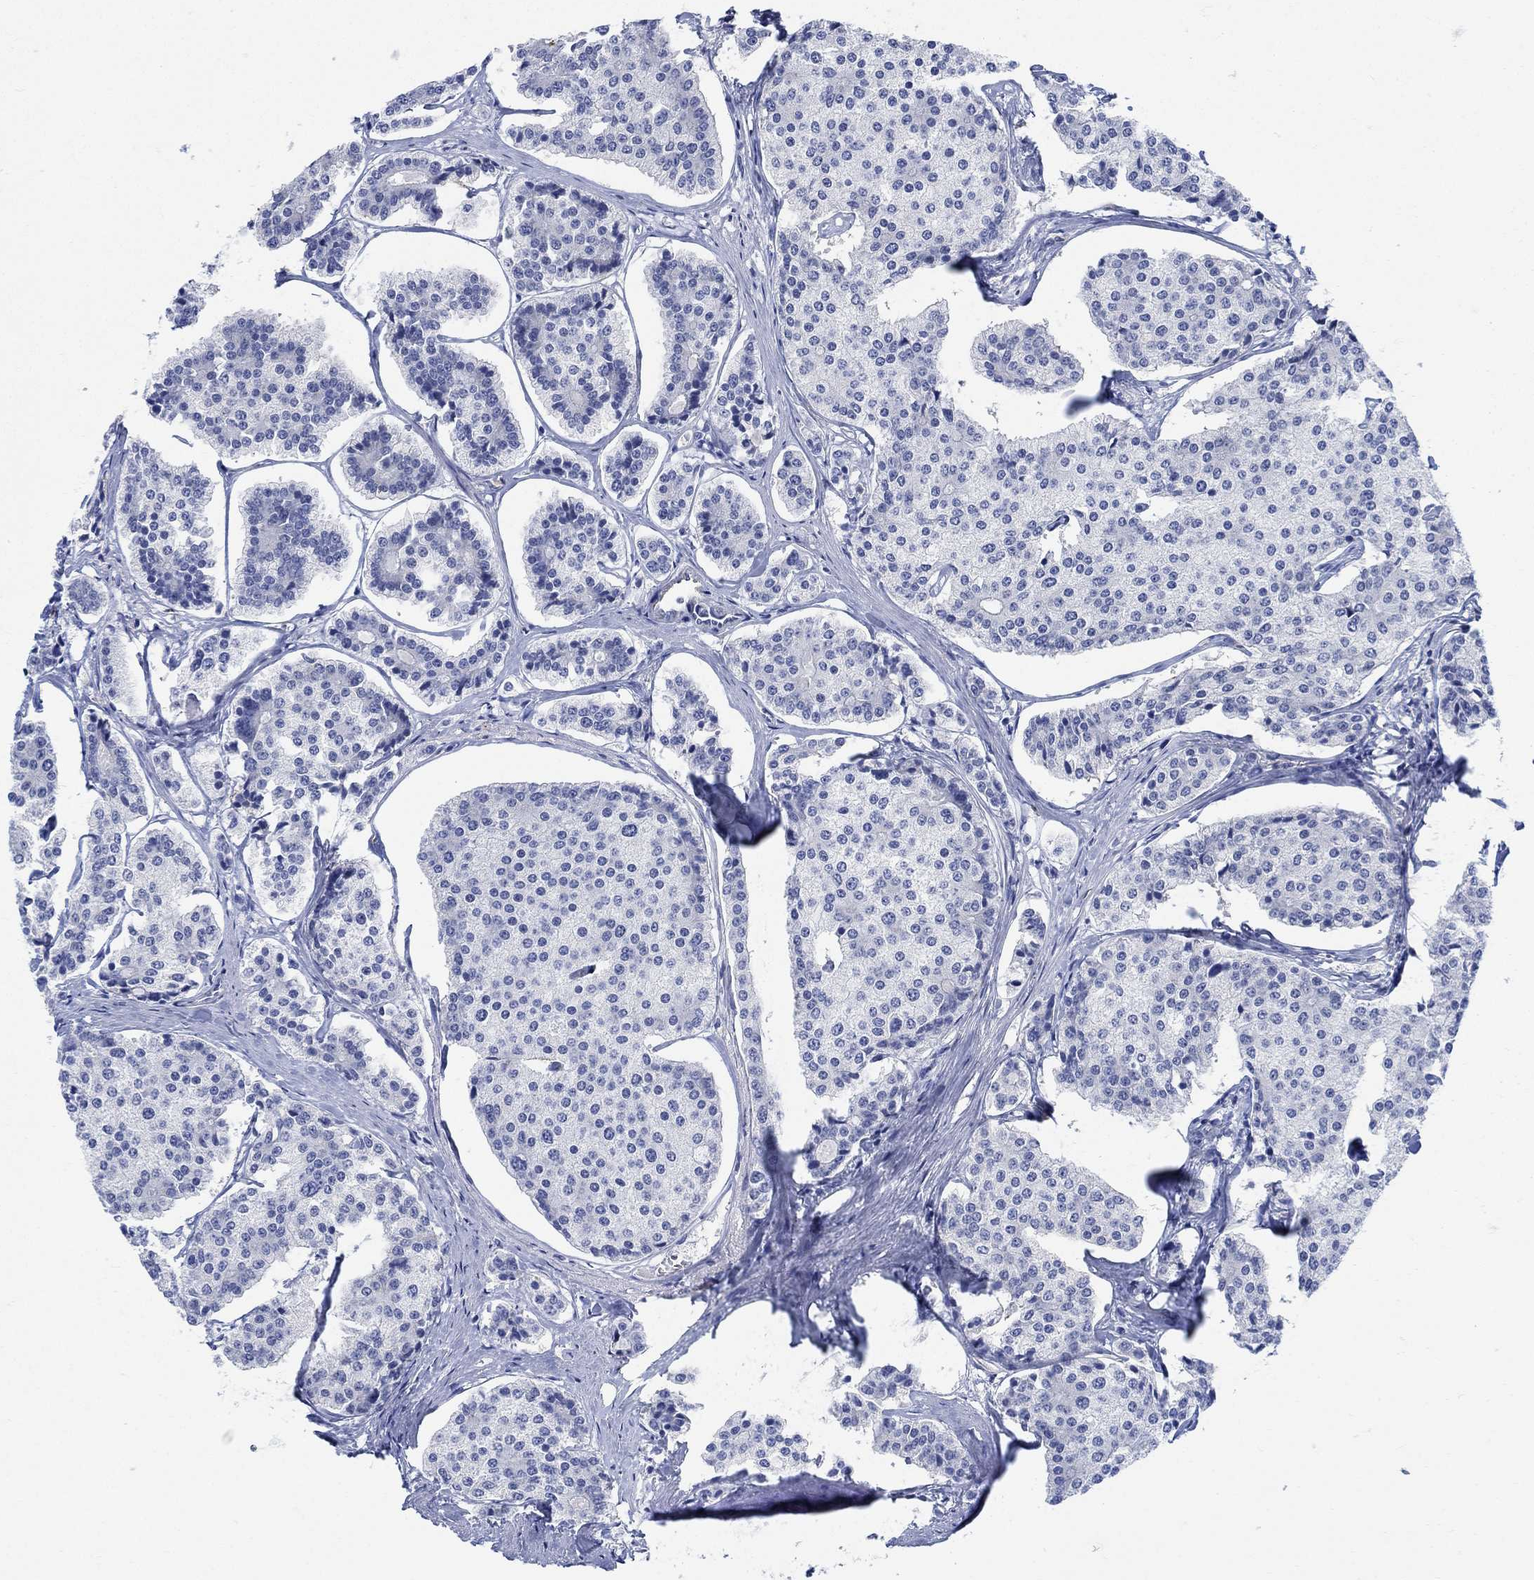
{"staining": {"intensity": "negative", "quantity": "none", "location": "none"}, "tissue": "carcinoid", "cell_type": "Tumor cells", "image_type": "cancer", "snomed": [{"axis": "morphology", "description": "Carcinoid, malignant, NOS"}, {"axis": "topography", "description": "Small intestine"}], "caption": "Micrograph shows no protein expression in tumor cells of carcinoid tissue.", "gene": "PHF21B", "patient": {"sex": "female", "age": 65}}